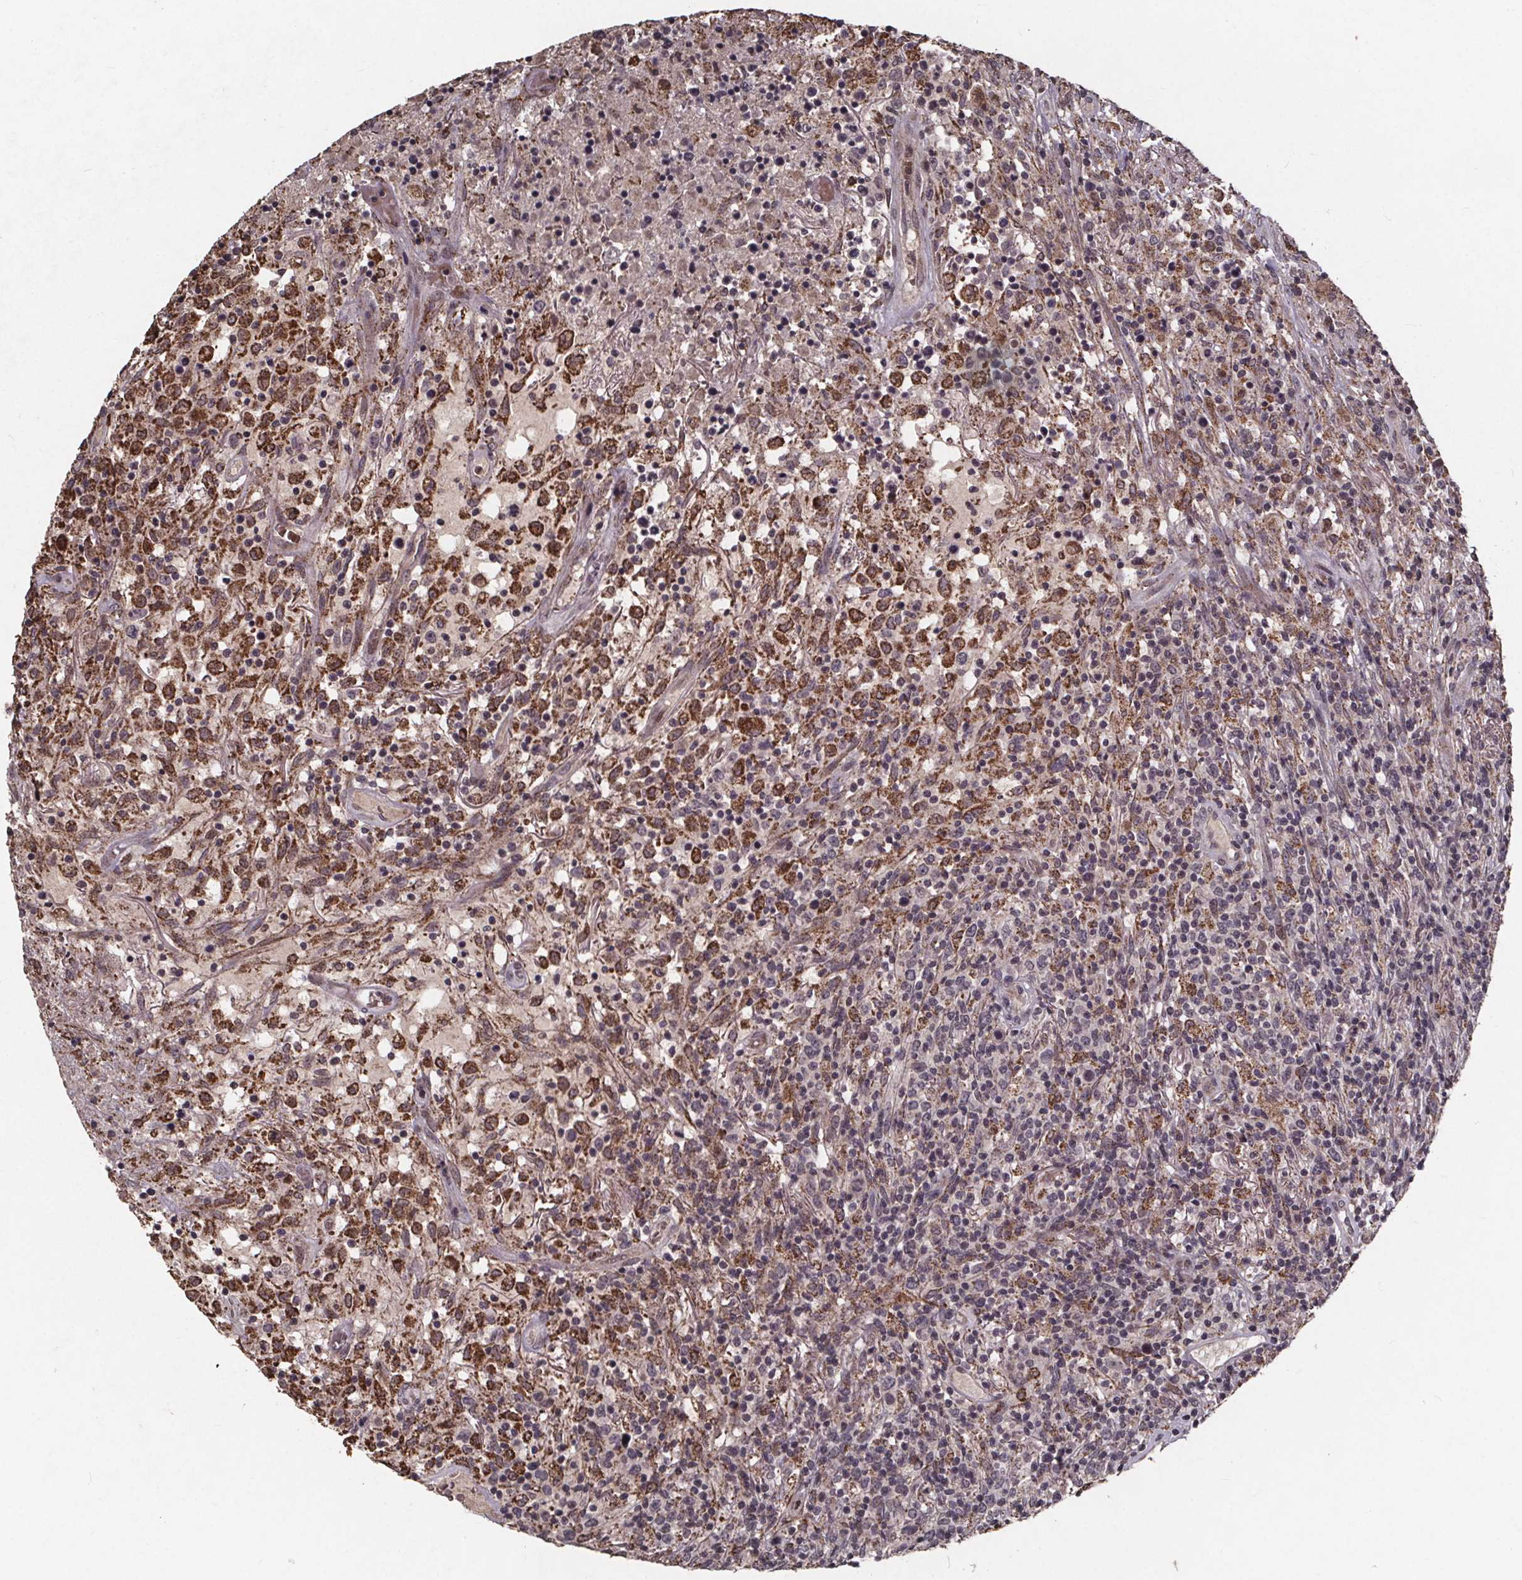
{"staining": {"intensity": "moderate", "quantity": "<25%", "location": "cytoplasmic/membranous"}, "tissue": "lymphoma", "cell_type": "Tumor cells", "image_type": "cancer", "snomed": [{"axis": "morphology", "description": "Malignant lymphoma, non-Hodgkin's type, High grade"}, {"axis": "topography", "description": "Lung"}], "caption": "This photomicrograph exhibits IHC staining of human high-grade malignant lymphoma, non-Hodgkin's type, with low moderate cytoplasmic/membranous expression in about <25% of tumor cells.", "gene": "GPX3", "patient": {"sex": "male", "age": 79}}